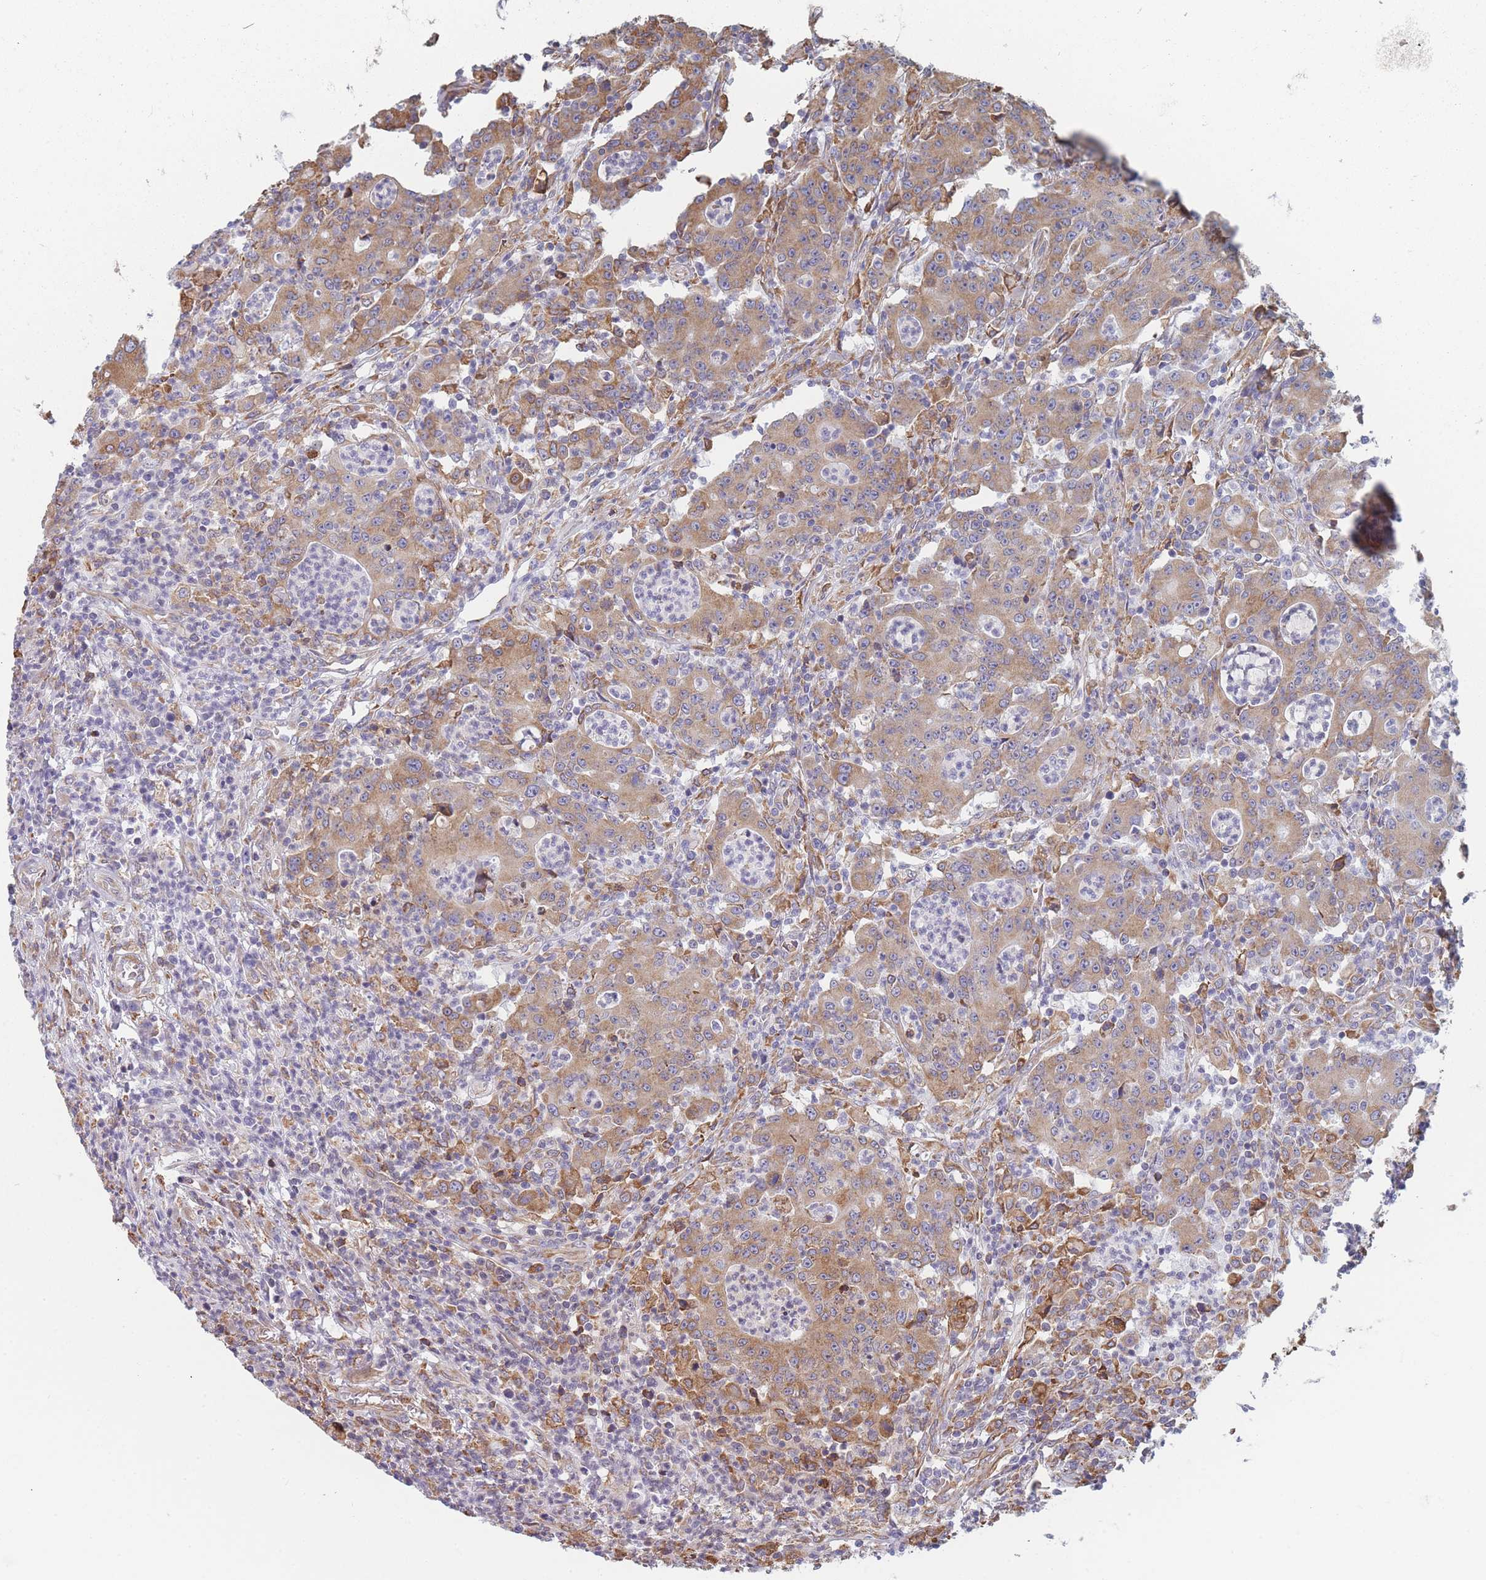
{"staining": {"intensity": "moderate", "quantity": ">75%", "location": "cytoplasmic/membranous"}, "tissue": "colorectal cancer", "cell_type": "Tumor cells", "image_type": "cancer", "snomed": [{"axis": "morphology", "description": "Adenocarcinoma, NOS"}, {"axis": "topography", "description": "Colon"}], "caption": "Colorectal cancer (adenocarcinoma) tissue shows moderate cytoplasmic/membranous positivity in about >75% of tumor cells The protein of interest is shown in brown color, while the nuclei are stained blue.", "gene": "OR7C2", "patient": {"sex": "male", "age": 83}}